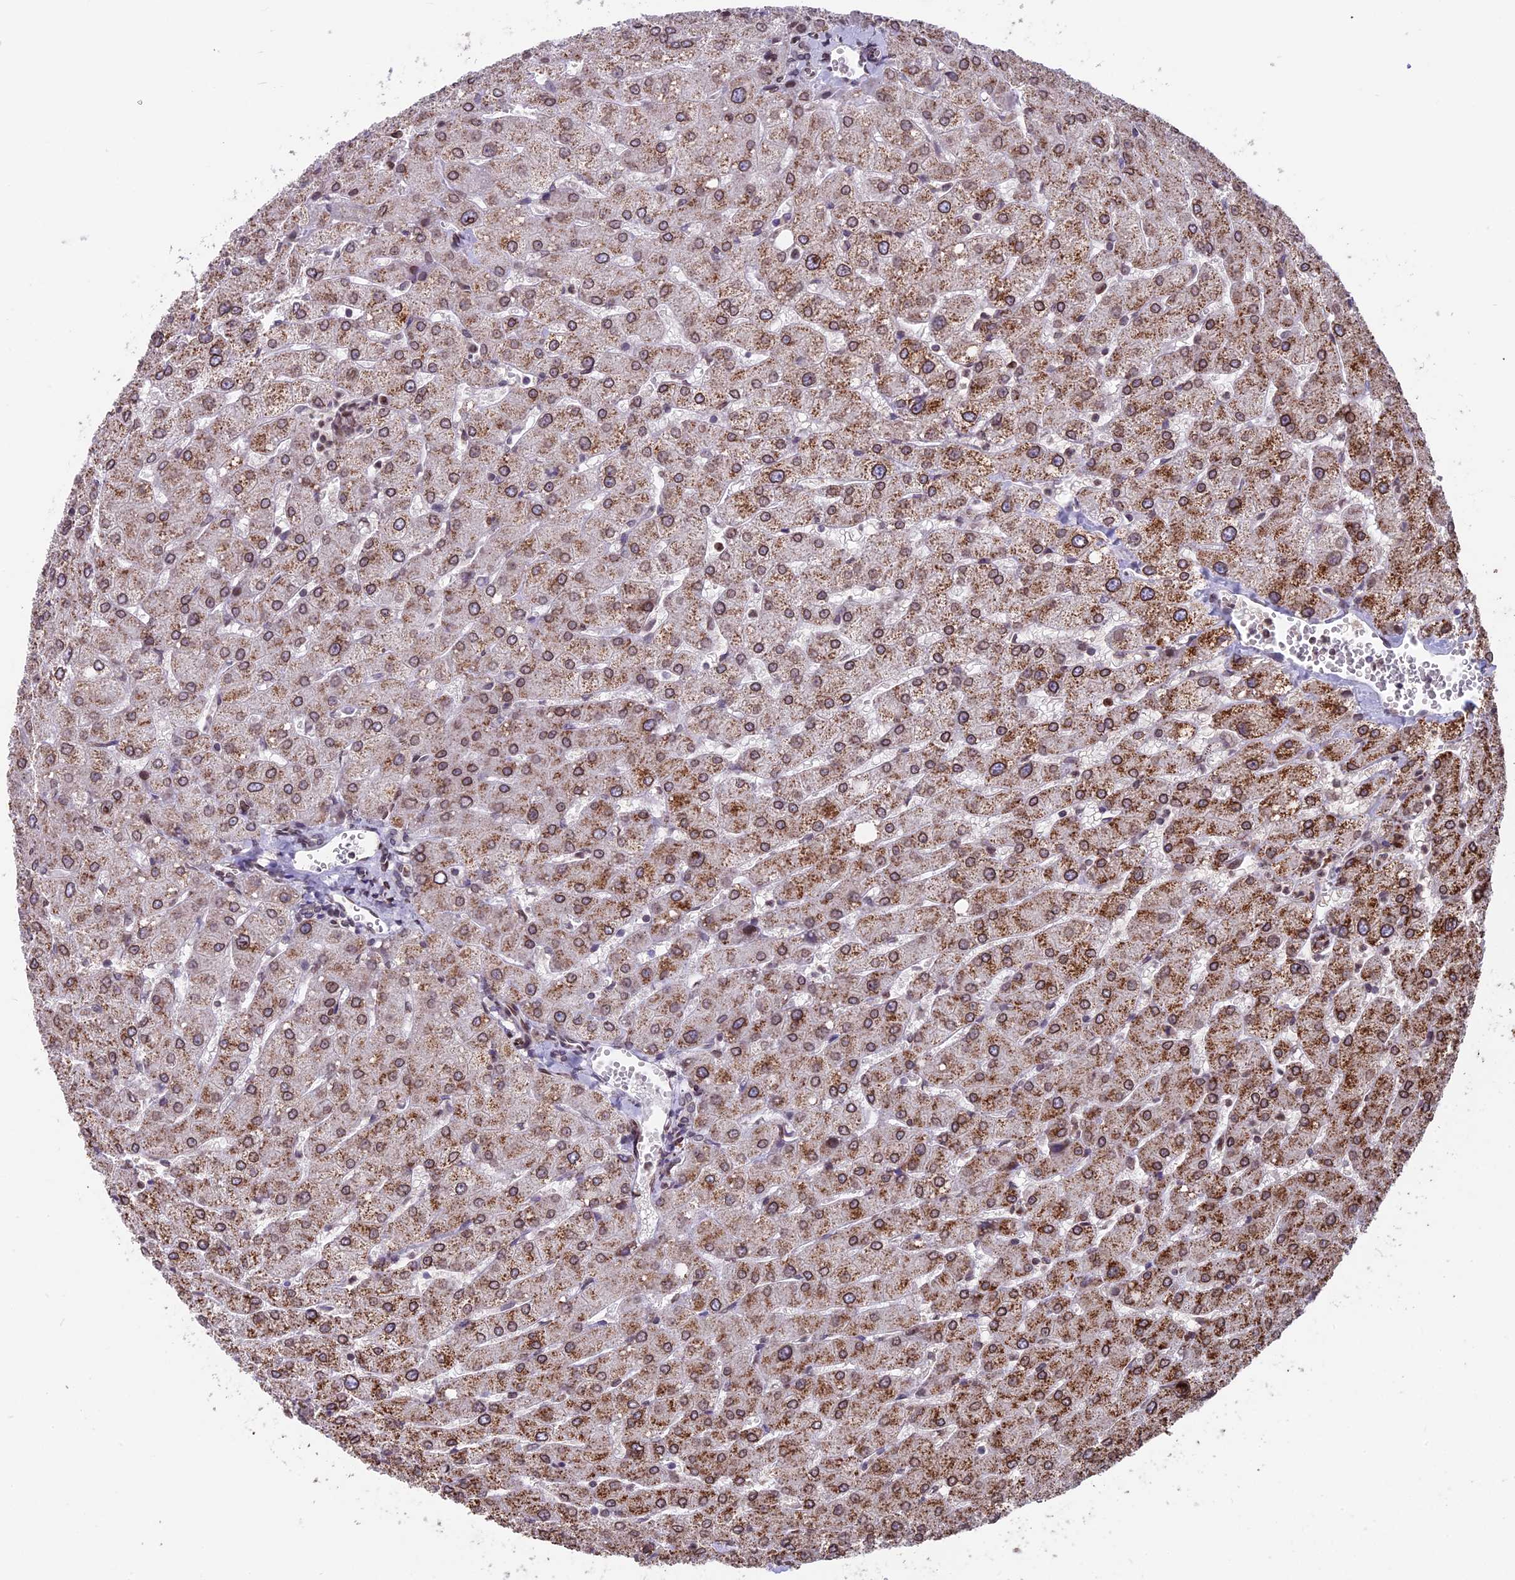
{"staining": {"intensity": "moderate", "quantity": ">75%", "location": "cytoplasmic/membranous,nuclear"}, "tissue": "liver", "cell_type": "Cholangiocytes", "image_type": "normal", "snomed": [{"axis": "morphology", "description": "Normal tissue, NOS"}, {"axis": "topography", "description": "Liver"}], "caption": "Liver stained with DAB immunohistochemistry (IHC) demonstrates medium levels of moderate cytoplasmic/membranous,nuclear expression in approximately >75% of cholangiocytes.", "gene": "PTCHD4", "patient": {"sex": "male", "age": 55}}